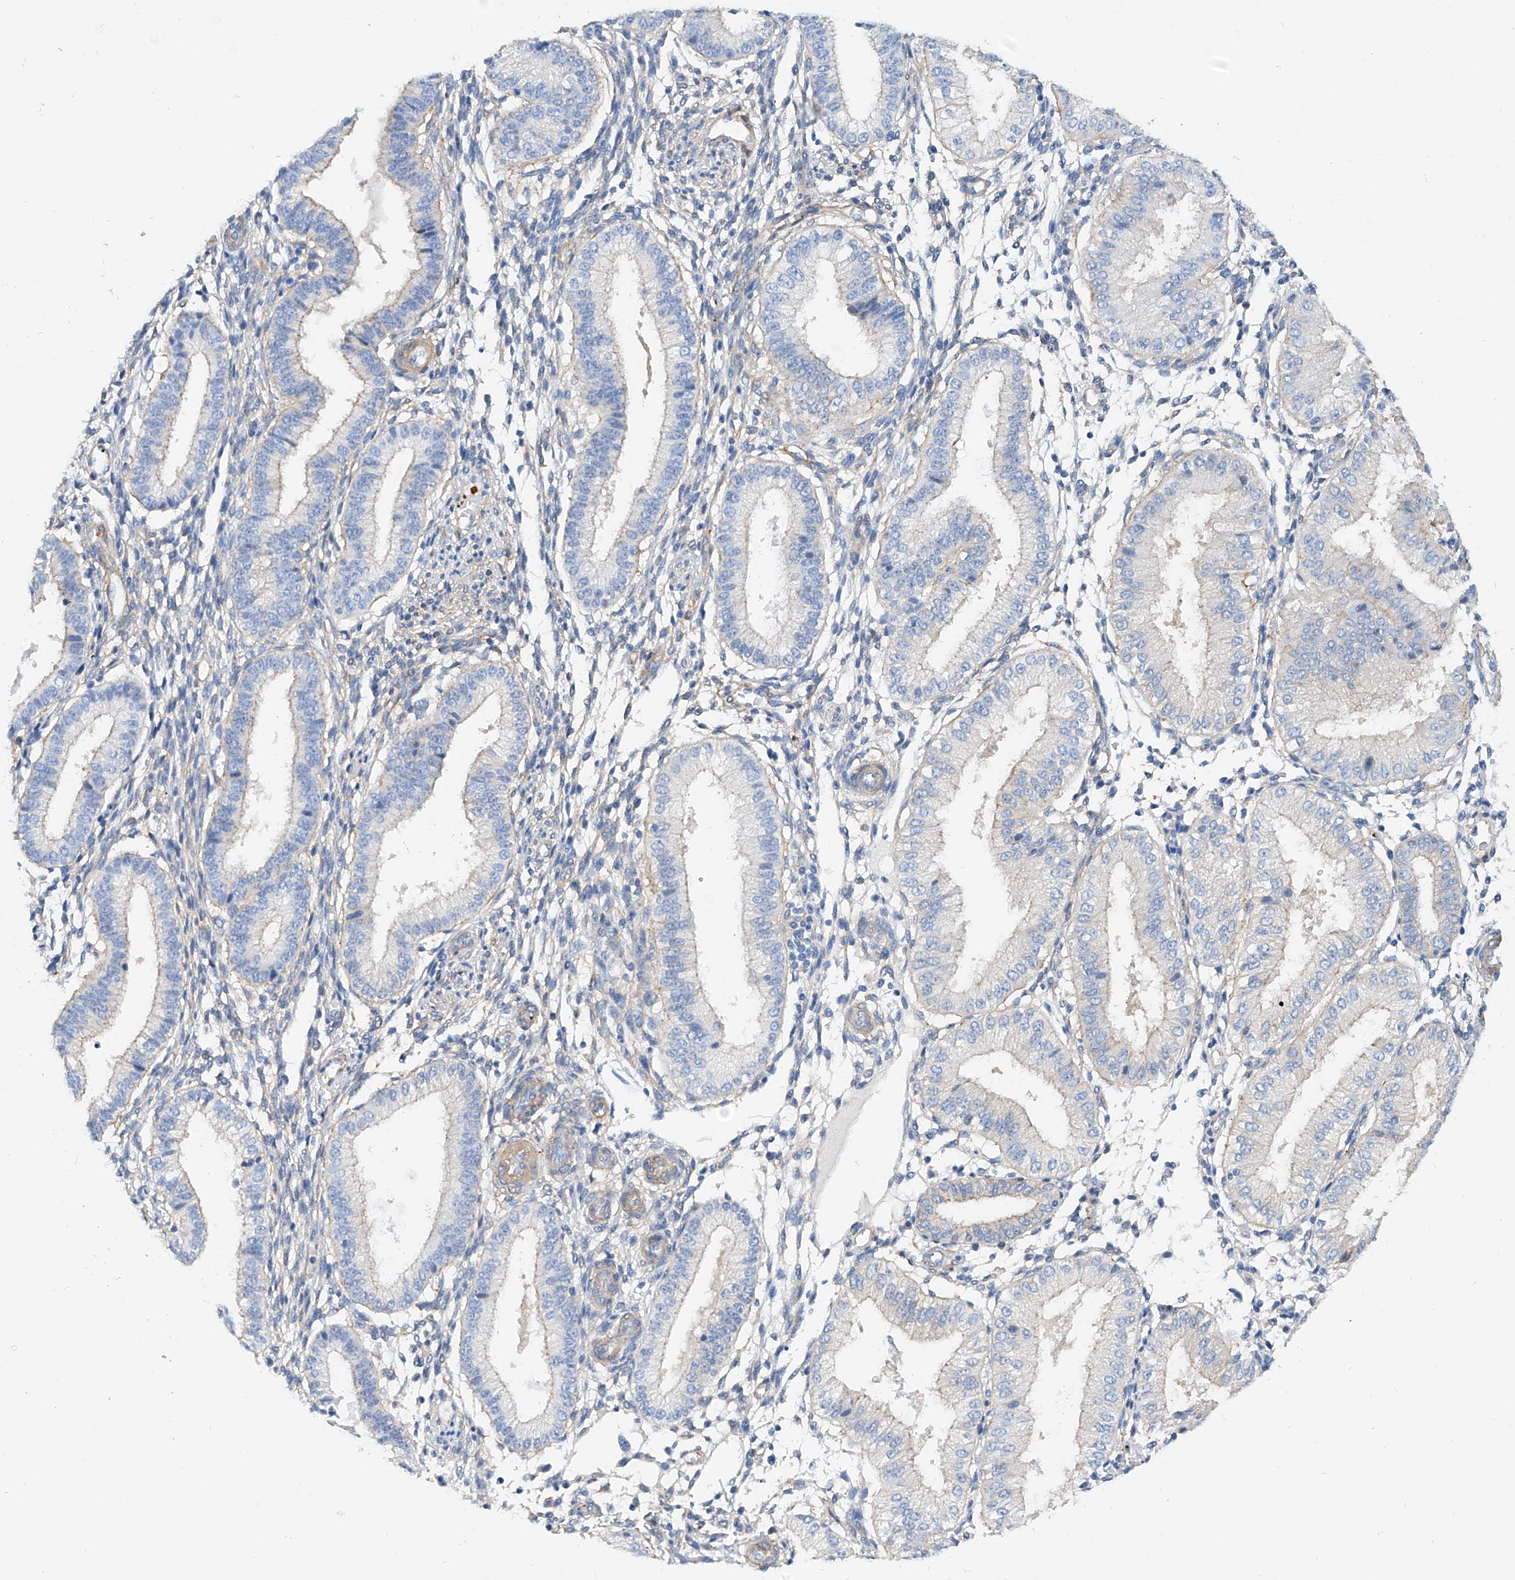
{"staining": {"intensity": "negative", "quantity": "none", "location": "none"}, "tissue": "endometrium", "cell_type": "Cells in endometrial stroma", "image_type": "normal", "snomed": [{"axis": "morphology", "description": "Normal tissue, NOS"}, {"axis": "topography", "description": "Endometrium"}], "caption": "High power microscopy histopathology image of an immunohistochemistry photomicrograph of normal endometrium, revealing no significant staining in cells in endometrial stroma.", "gene": "TAS2R60", "patient": {"sex": "female", "age": 39}}